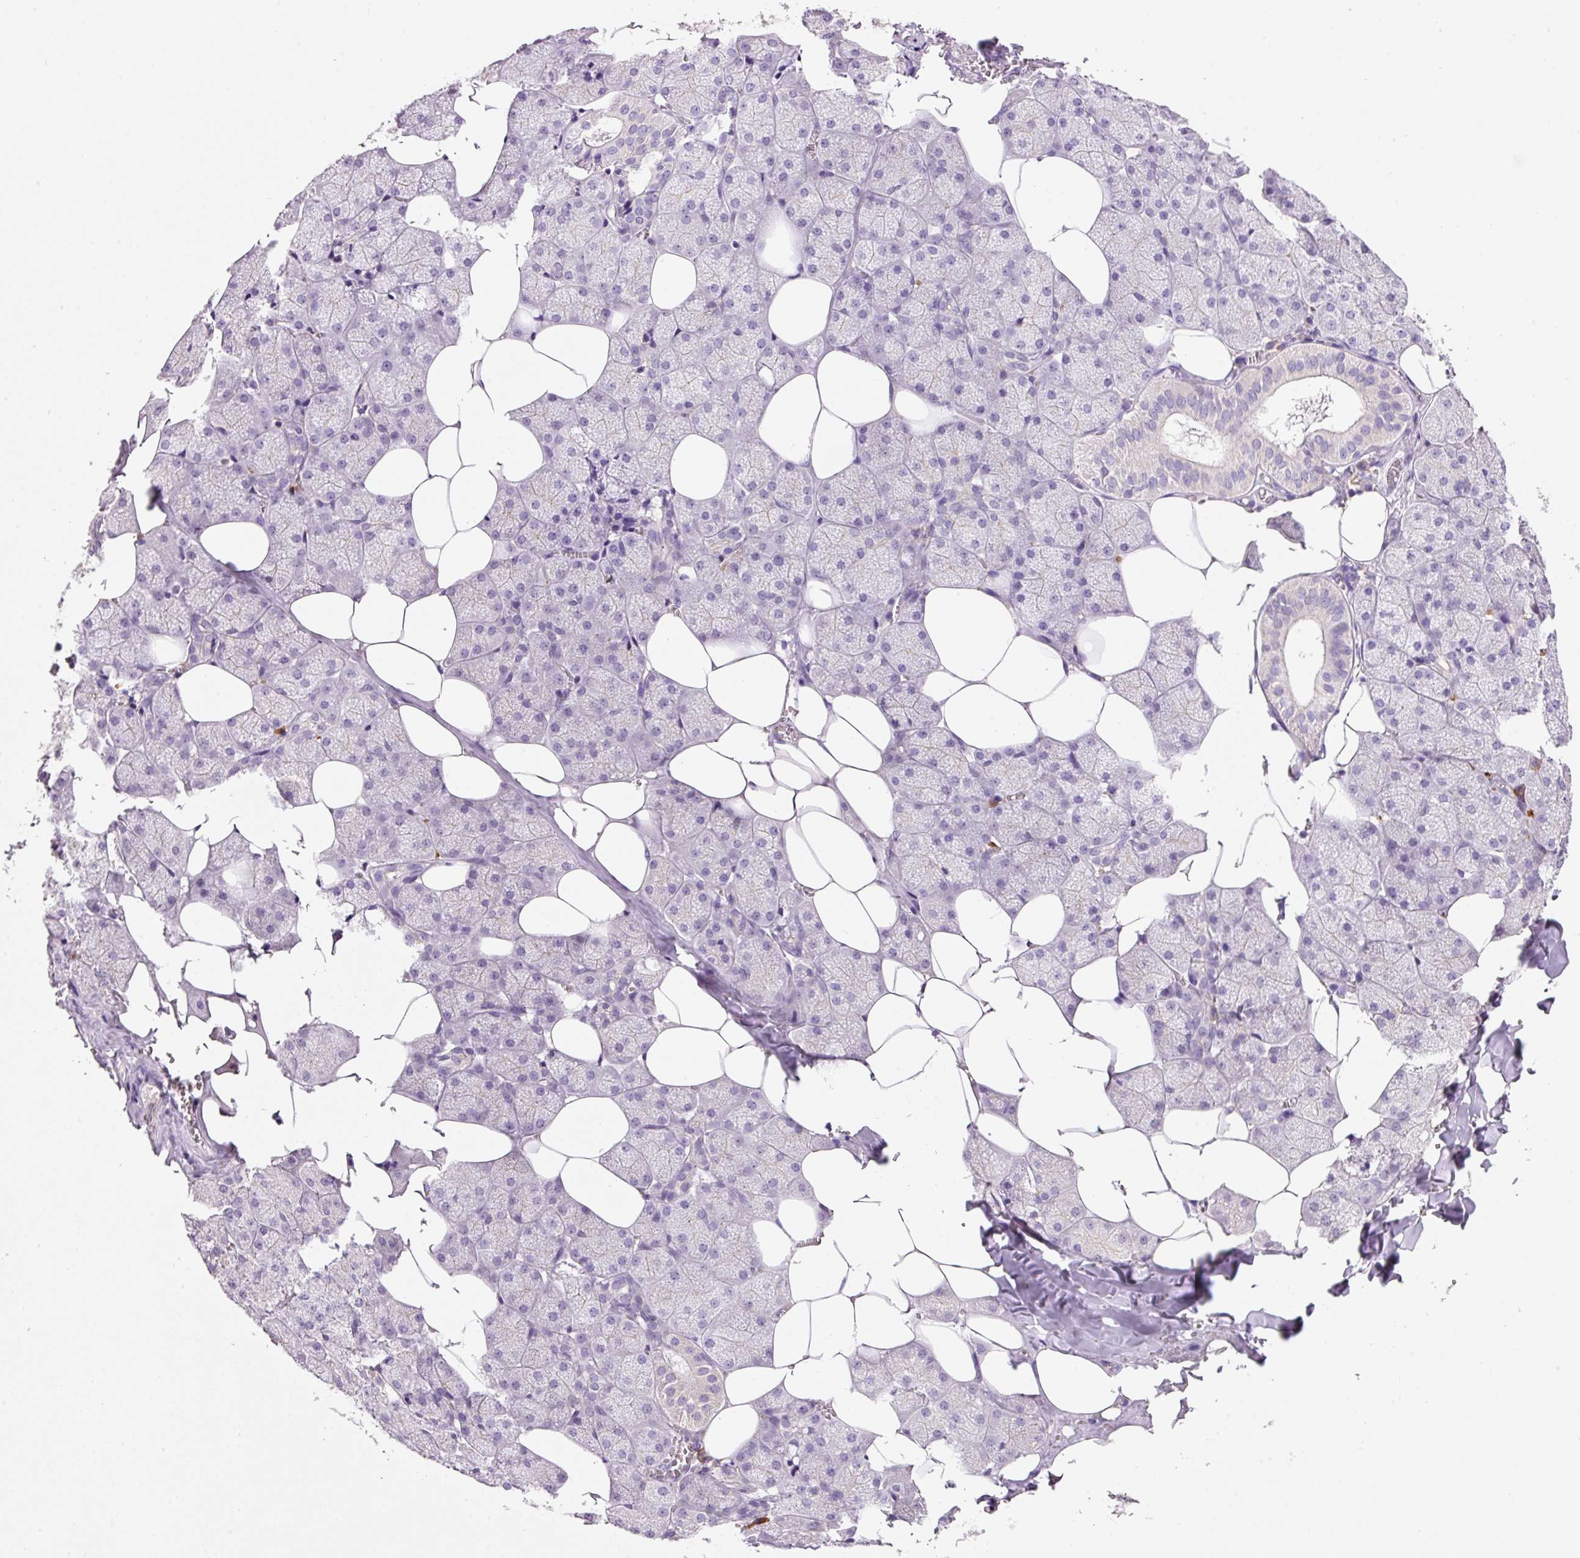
{"staining": {"intensity": "weak", "quantity": "<25%", "location": "cytoplasmic/membranous"}, "tissue": "salivary gland", "cell_type": "Glandular cells", "image_type": "normal", "snomed": [{"axis": "morphology", "description": "Normal tissue, NOS"}, {"axis": "topography", "description": "Salivary gland"}, {"axis": "topography", "description": "Peripheral nerve tissue"}], "caption": "This is an immunohistochemistry histopathology image of normal salivary gland. There is no staining in glandular cells.", "gene": "TENT5C", "patient": {"sex": "male", "age": 38}}